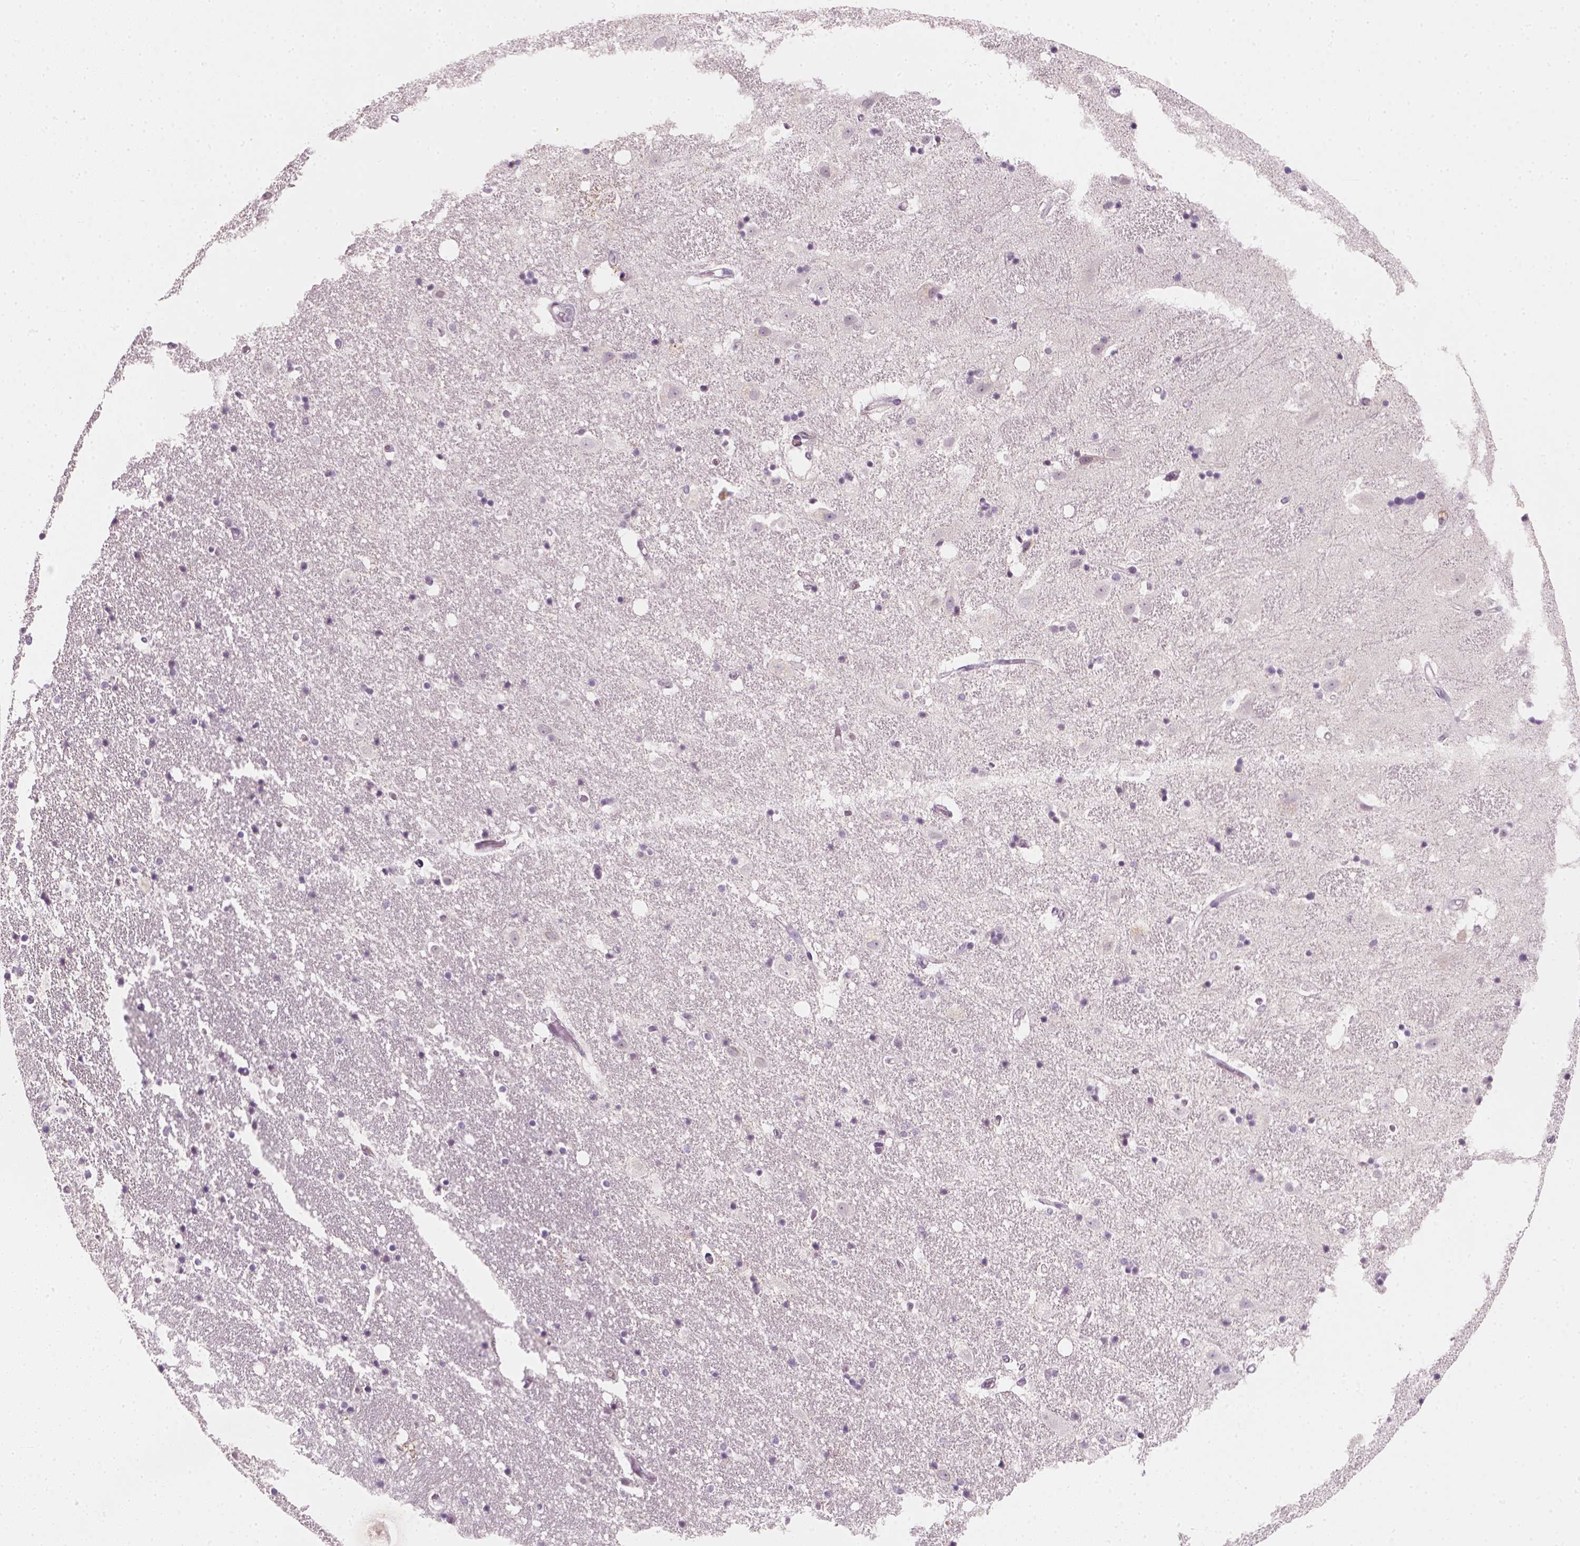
{"staining": {"intensity": "negative", "quantity": "none", "location": "none"}, "tissue": "hippocampus", "cell_type": "Glial cells", "image_type": "normal", "snomed": [{"axis": "morphology", "description": "Normal tissue, NOS"}, {"axis": "topography", "description": "Hippocampus"}], "caption": "Protein analysis of normal hippocampus displays no significant staining in glial cells. (DAB (3,3'-diaminobenzidine) immunohistochemistry (IHC) with hematoxylin counter stain).", "gene": "TP53", "patient": {"sex": "male", "age": 49}}